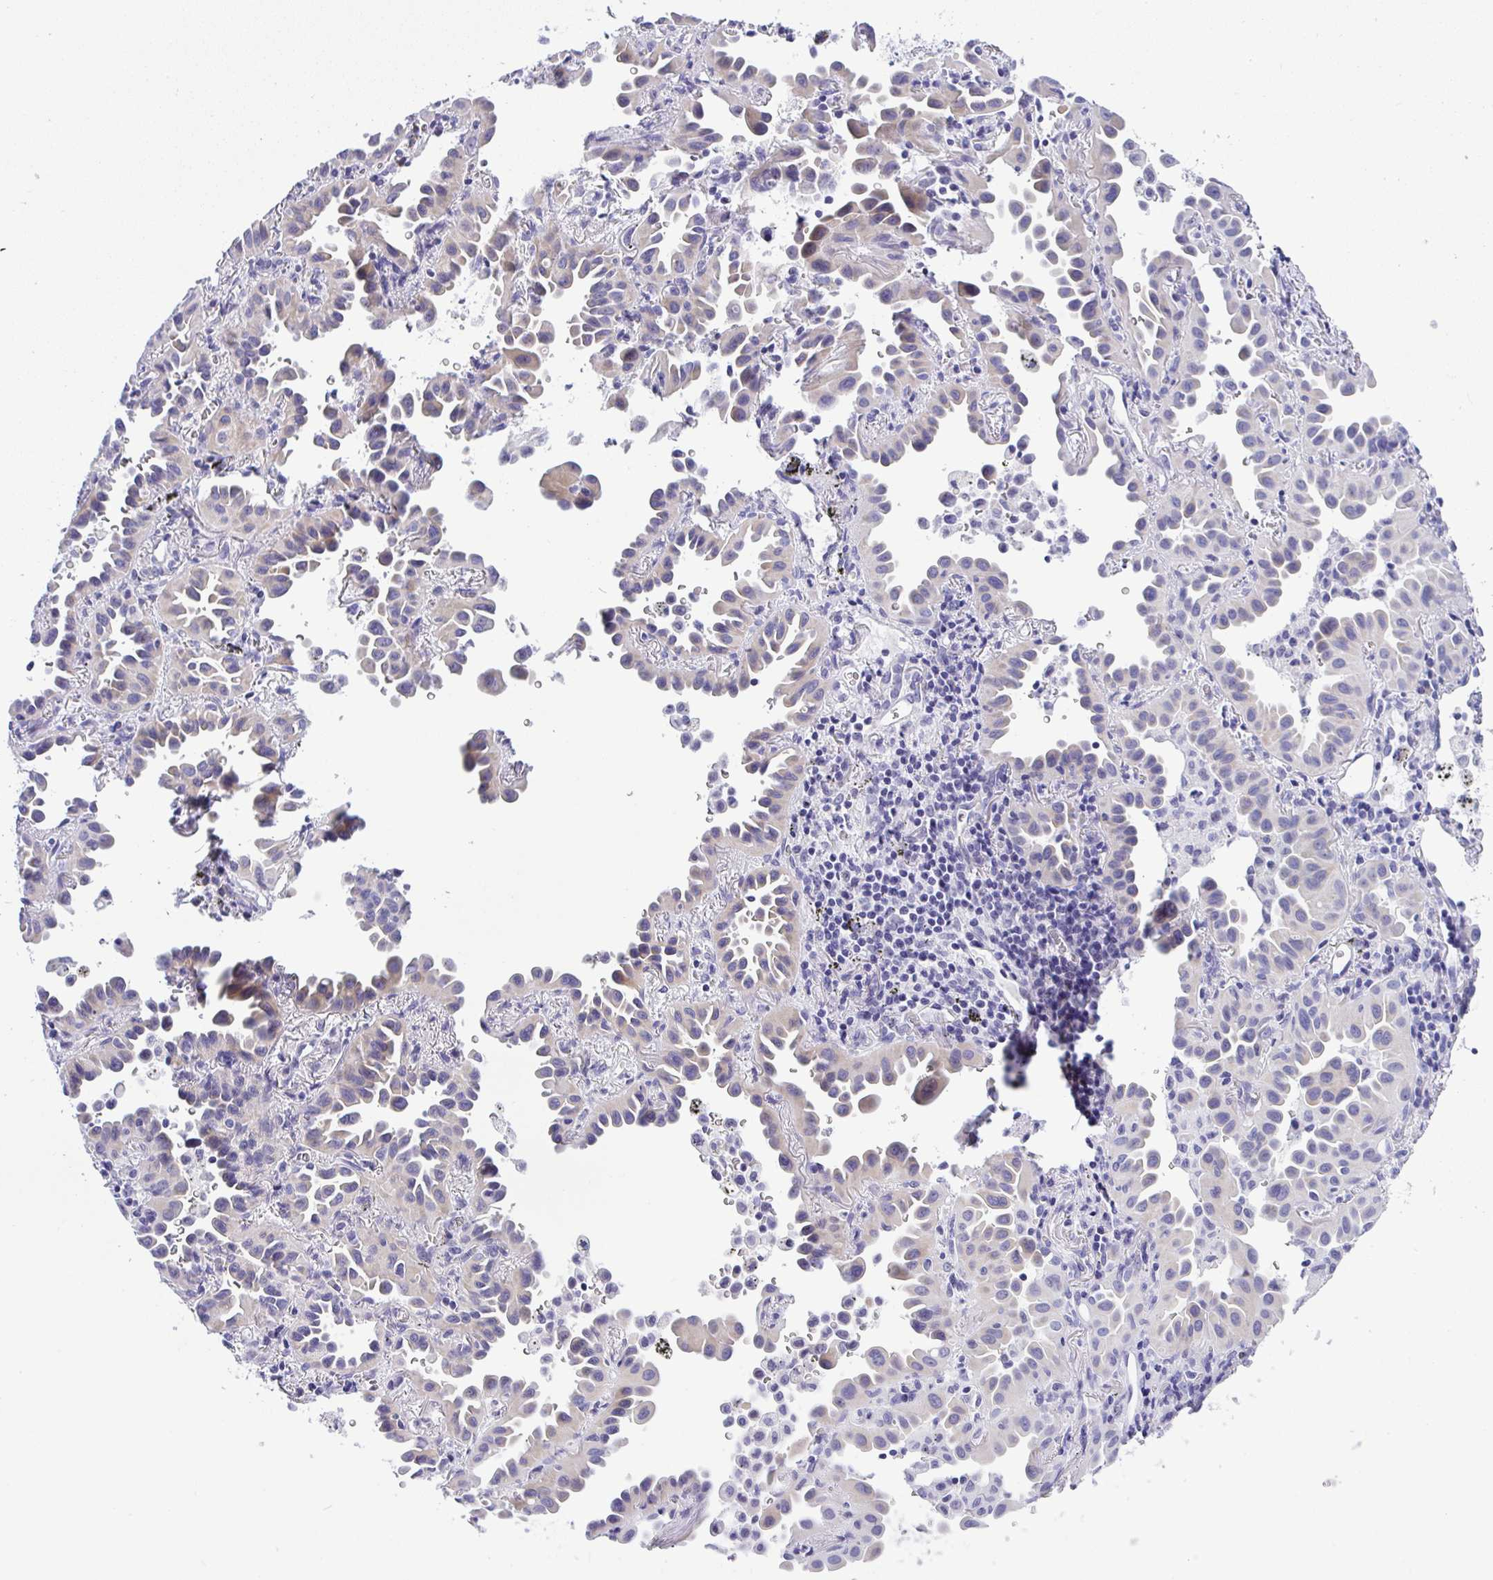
{"staining": {"intensity": "negative", "quantity": "none", "location": "none"}, "tissue": "lung cancer", "cell_type": "Tumor cells", "image_type": "cancer", "snomed": [{"axis": "morphology", "description": "Adenocarcinoma, NOS"}, {"axis": "topography", "description": "Lung"}], "caption": "This histopathology image is of adenocarcinoma (lung) stained with immunohistochemistry to label a protein in brown with the nuclei are counter-stained blue. There is no staining in tumor cells.", "gene": "YBX2", "patient": {"sex": "male", "age": 68}}